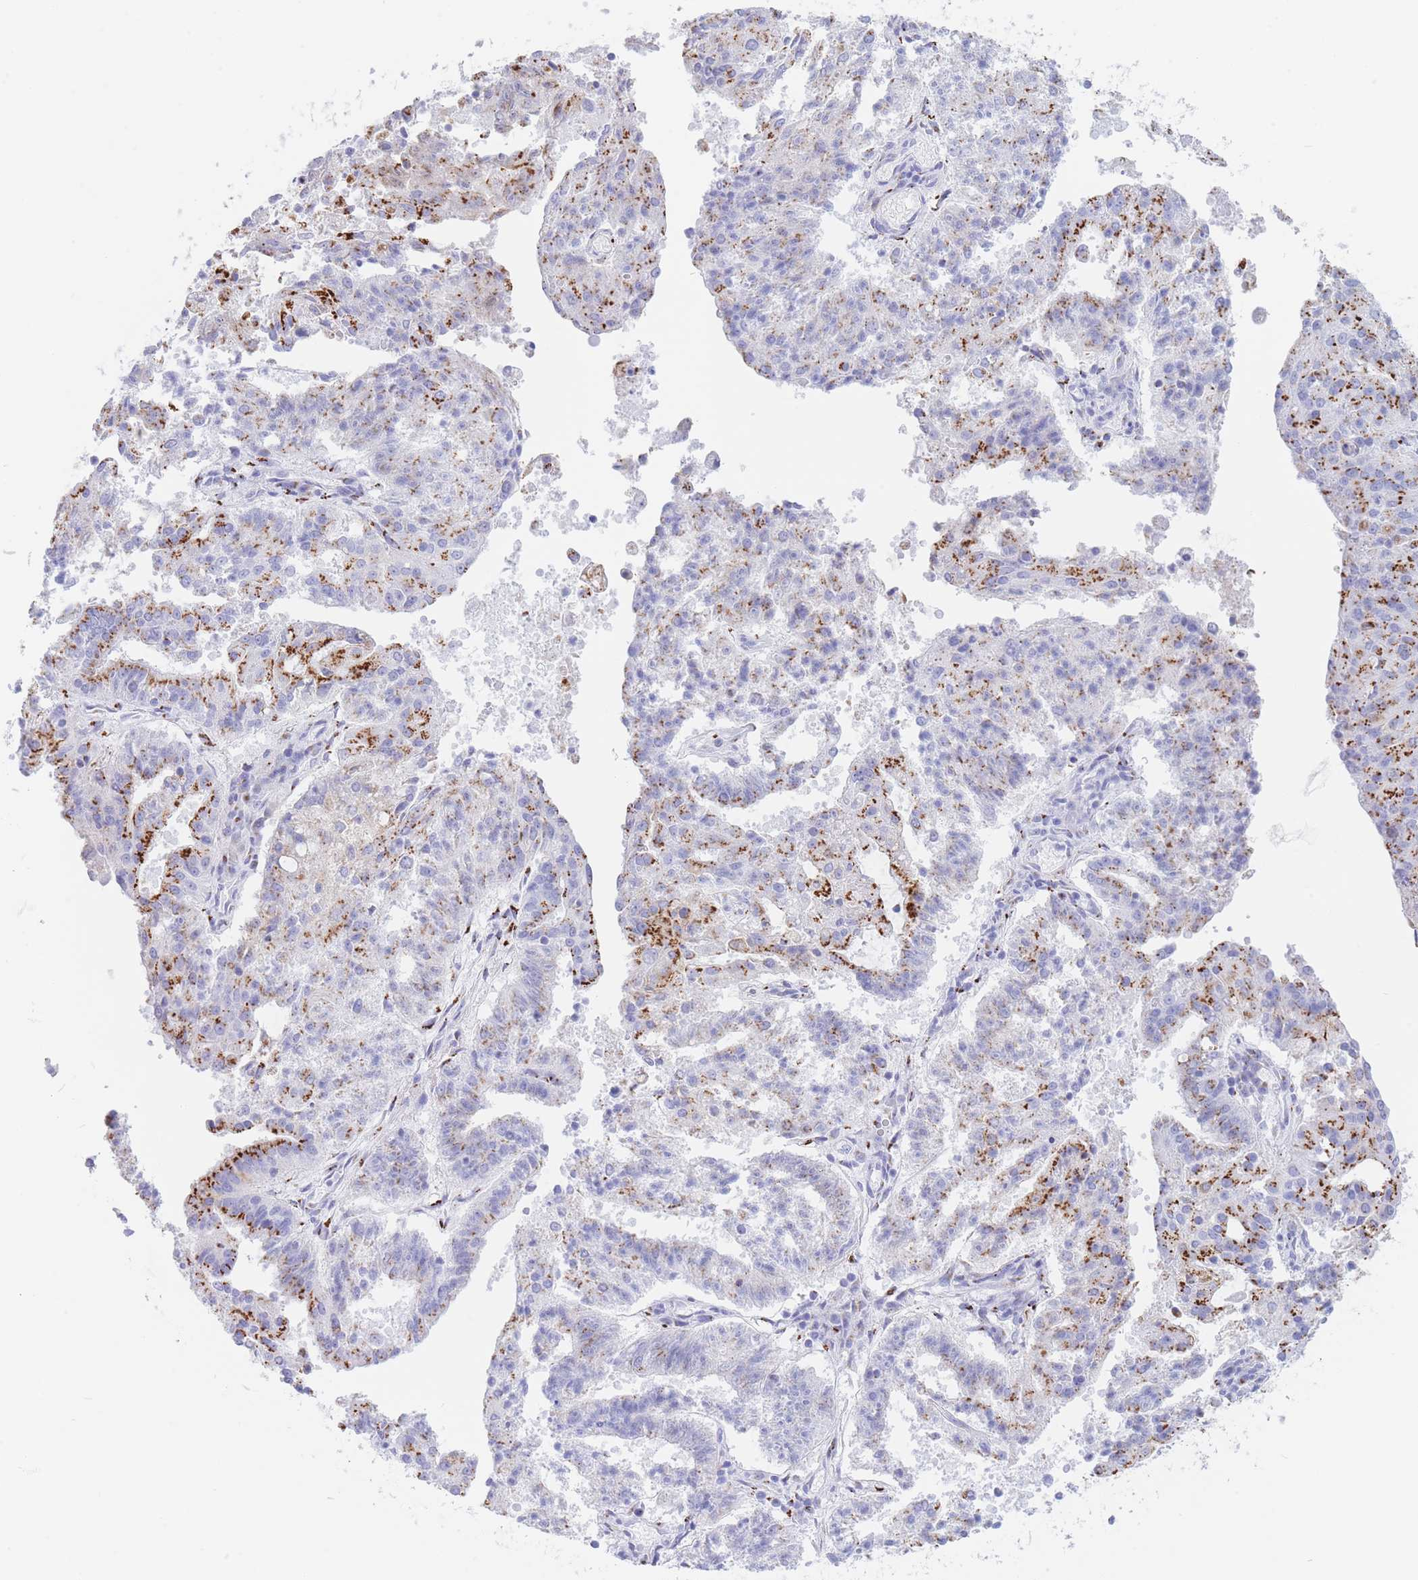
{"staining": {"intensity": "strong", "quantity": "25%-75%", "location": "cytoplasmic/membranous"}, "tissue": "endometrial cancer", "cell_type": "Tumor cells", "image_type": "cancer", "snomed": [{"axis": "morphology", "description": "Adenocarcinoma, NOS"}, {"axis": "topography", "description": "Endometrium"}], "caption": "Immunohistochemical staining of human endometrial cancer (adenocarcinoma) shows strong cytoplasmic/membranous protein positivity in approximately 25%-75% of tumor cells.", "gene": "FAM3C", "patient": {"sex": "female", "age": 82}}